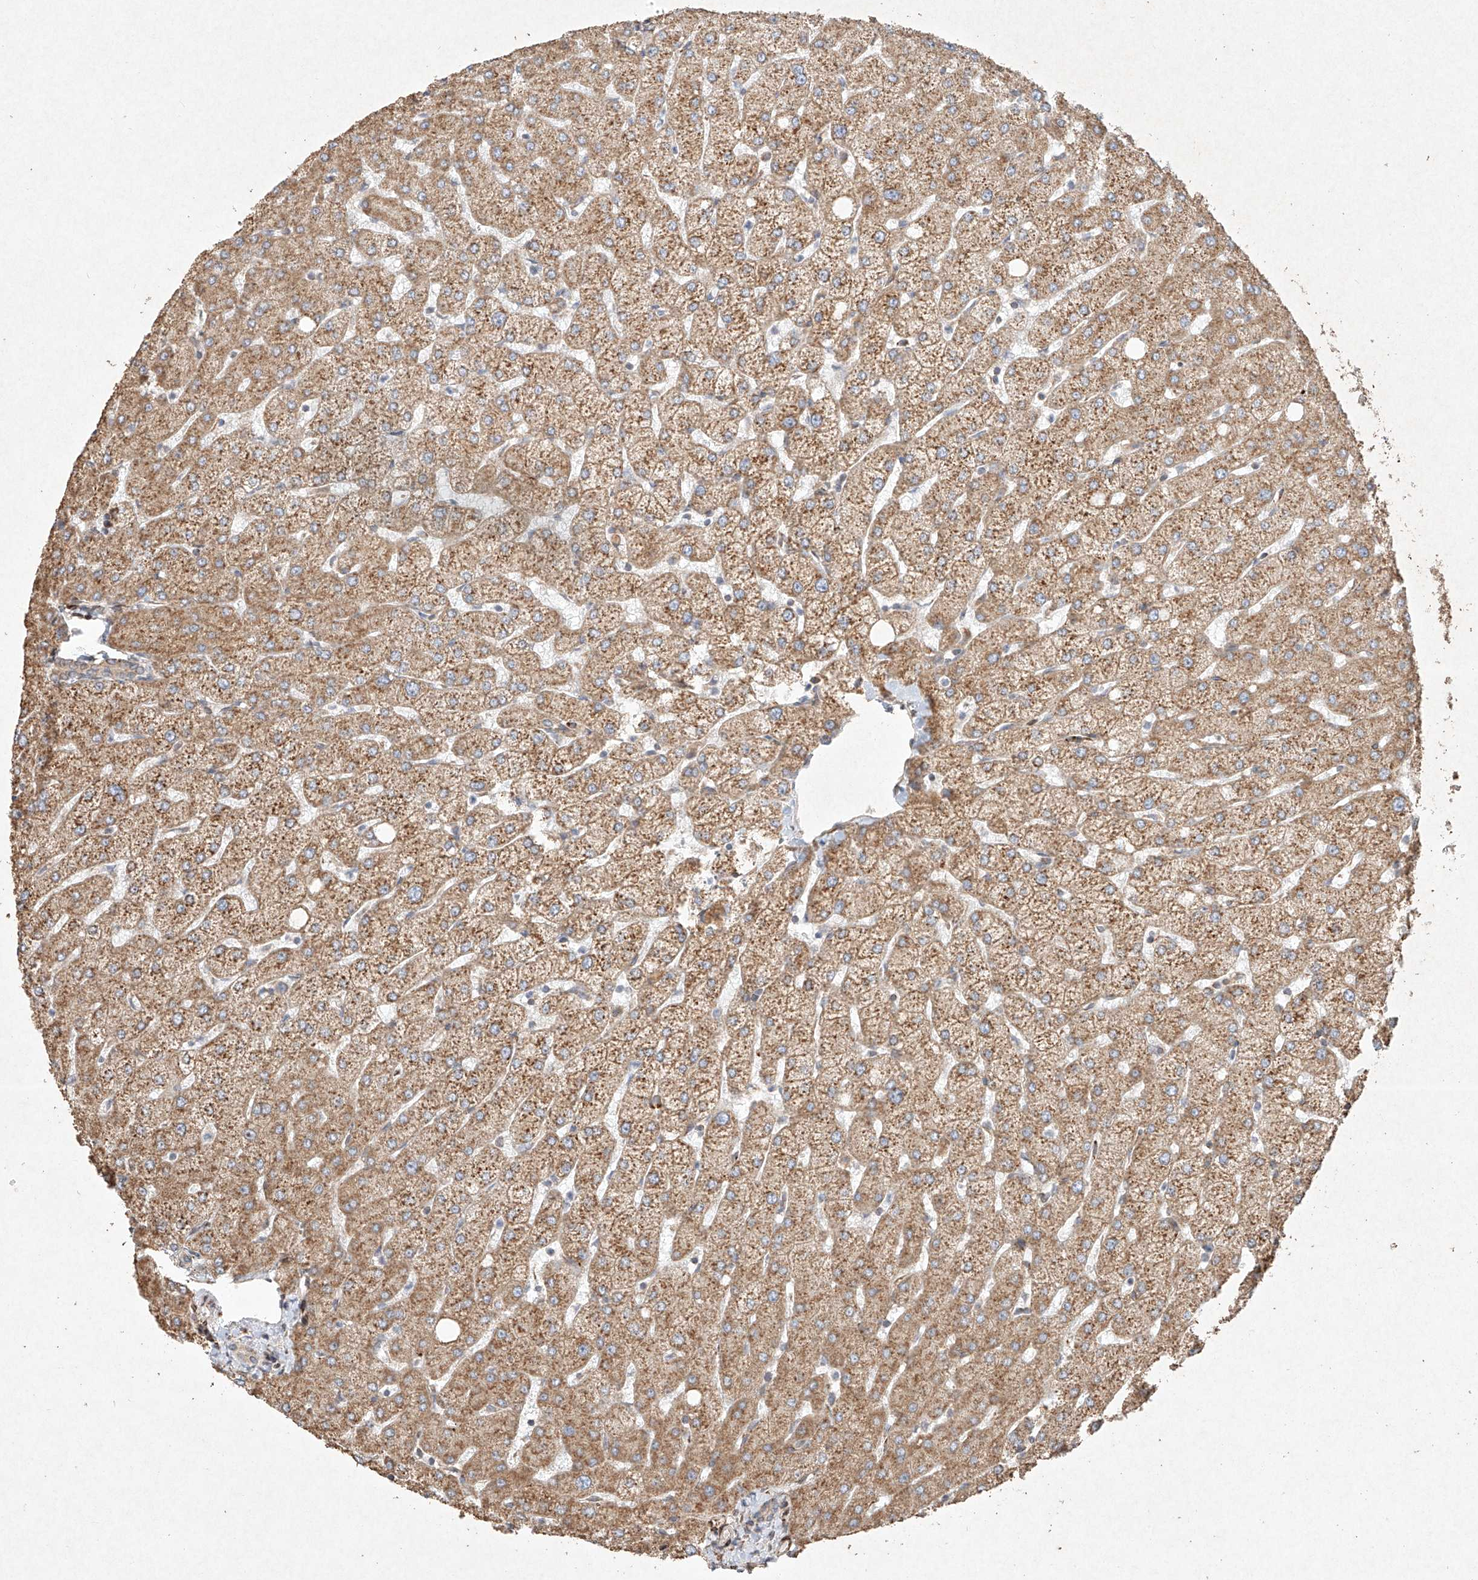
{"staining": {"intensity": "negative", "quantity": "none", "location": "none"}, "tissue": "liver", "cell_type": "Cholangiocytes", "image_type": "normal", "snomed": [{"axis": "morphology", "description": "Normal tissue, NOS"}, {"axis": "topography", "description": "Liver"}], "caption": "This micrograph is of normal liver stained with immunohistochemistry (IHC) to label a protein in brown with the nuclei are counter-stained blue. There is no expression in cholangiocytes.", "gene": "SEMA3B", "patient": {"sex": "female", "age": 54}}